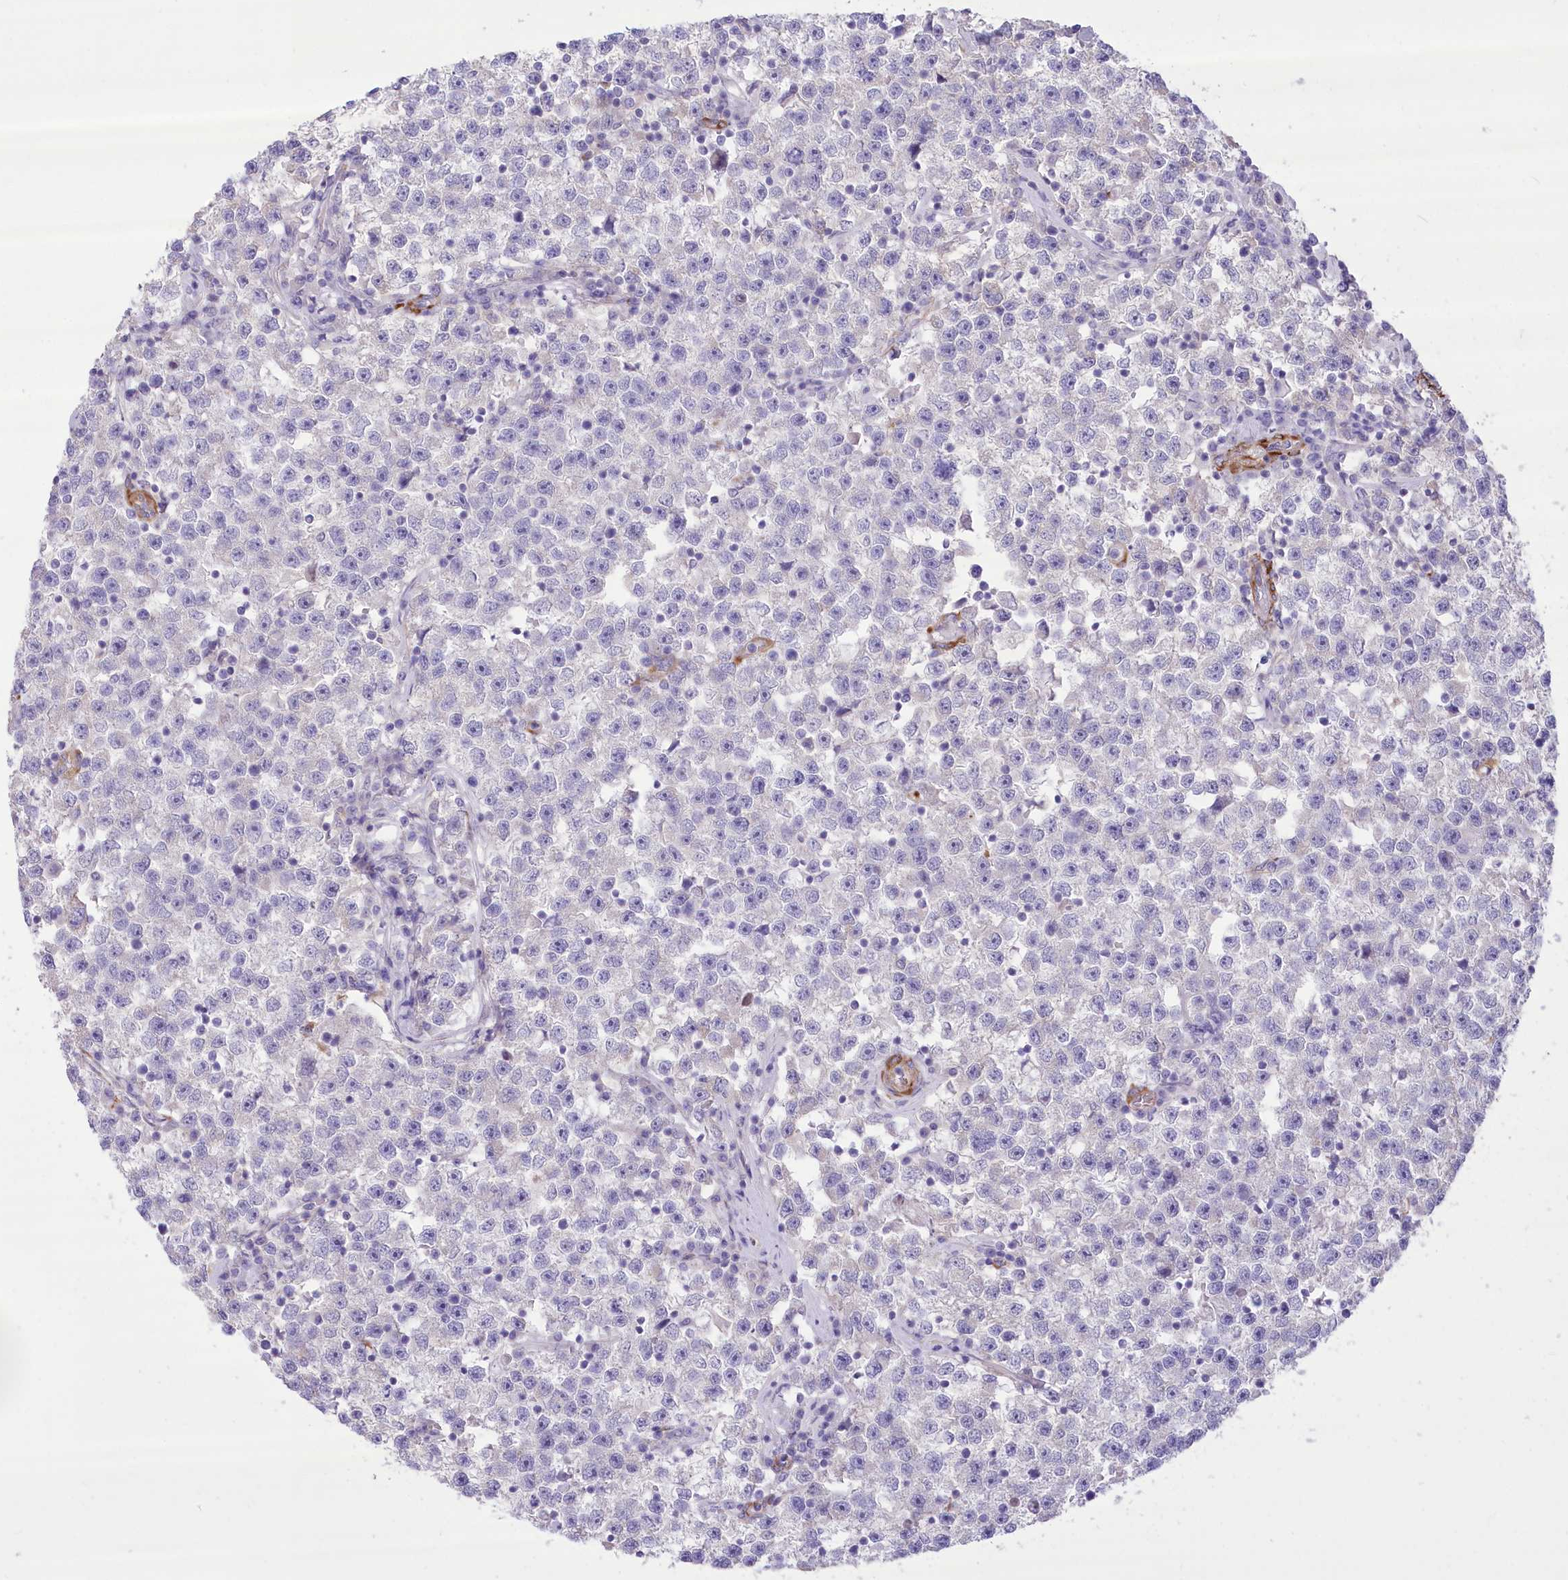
{"staining": {"intensity": "negative", "quantity": "none", "location": "none"}, "tissue": "testis cancer", "cell_type": "Tumor cells", "image_type": "cancer", "snomed": [{"axis": "morphology", "description": "Seminoma, NOS"}, {"axis": "topography", "description": "Testis"}], "caption": "Immunohistochemistry of human testis seminoma reveals no staining in tumor cells. (Brightfield microscopy of DAB (3,3'-diaminobenzidine) IHC at high magnification).", "gene": "ANGPTL3", "patient": {"sex": "male", "age": 22}}